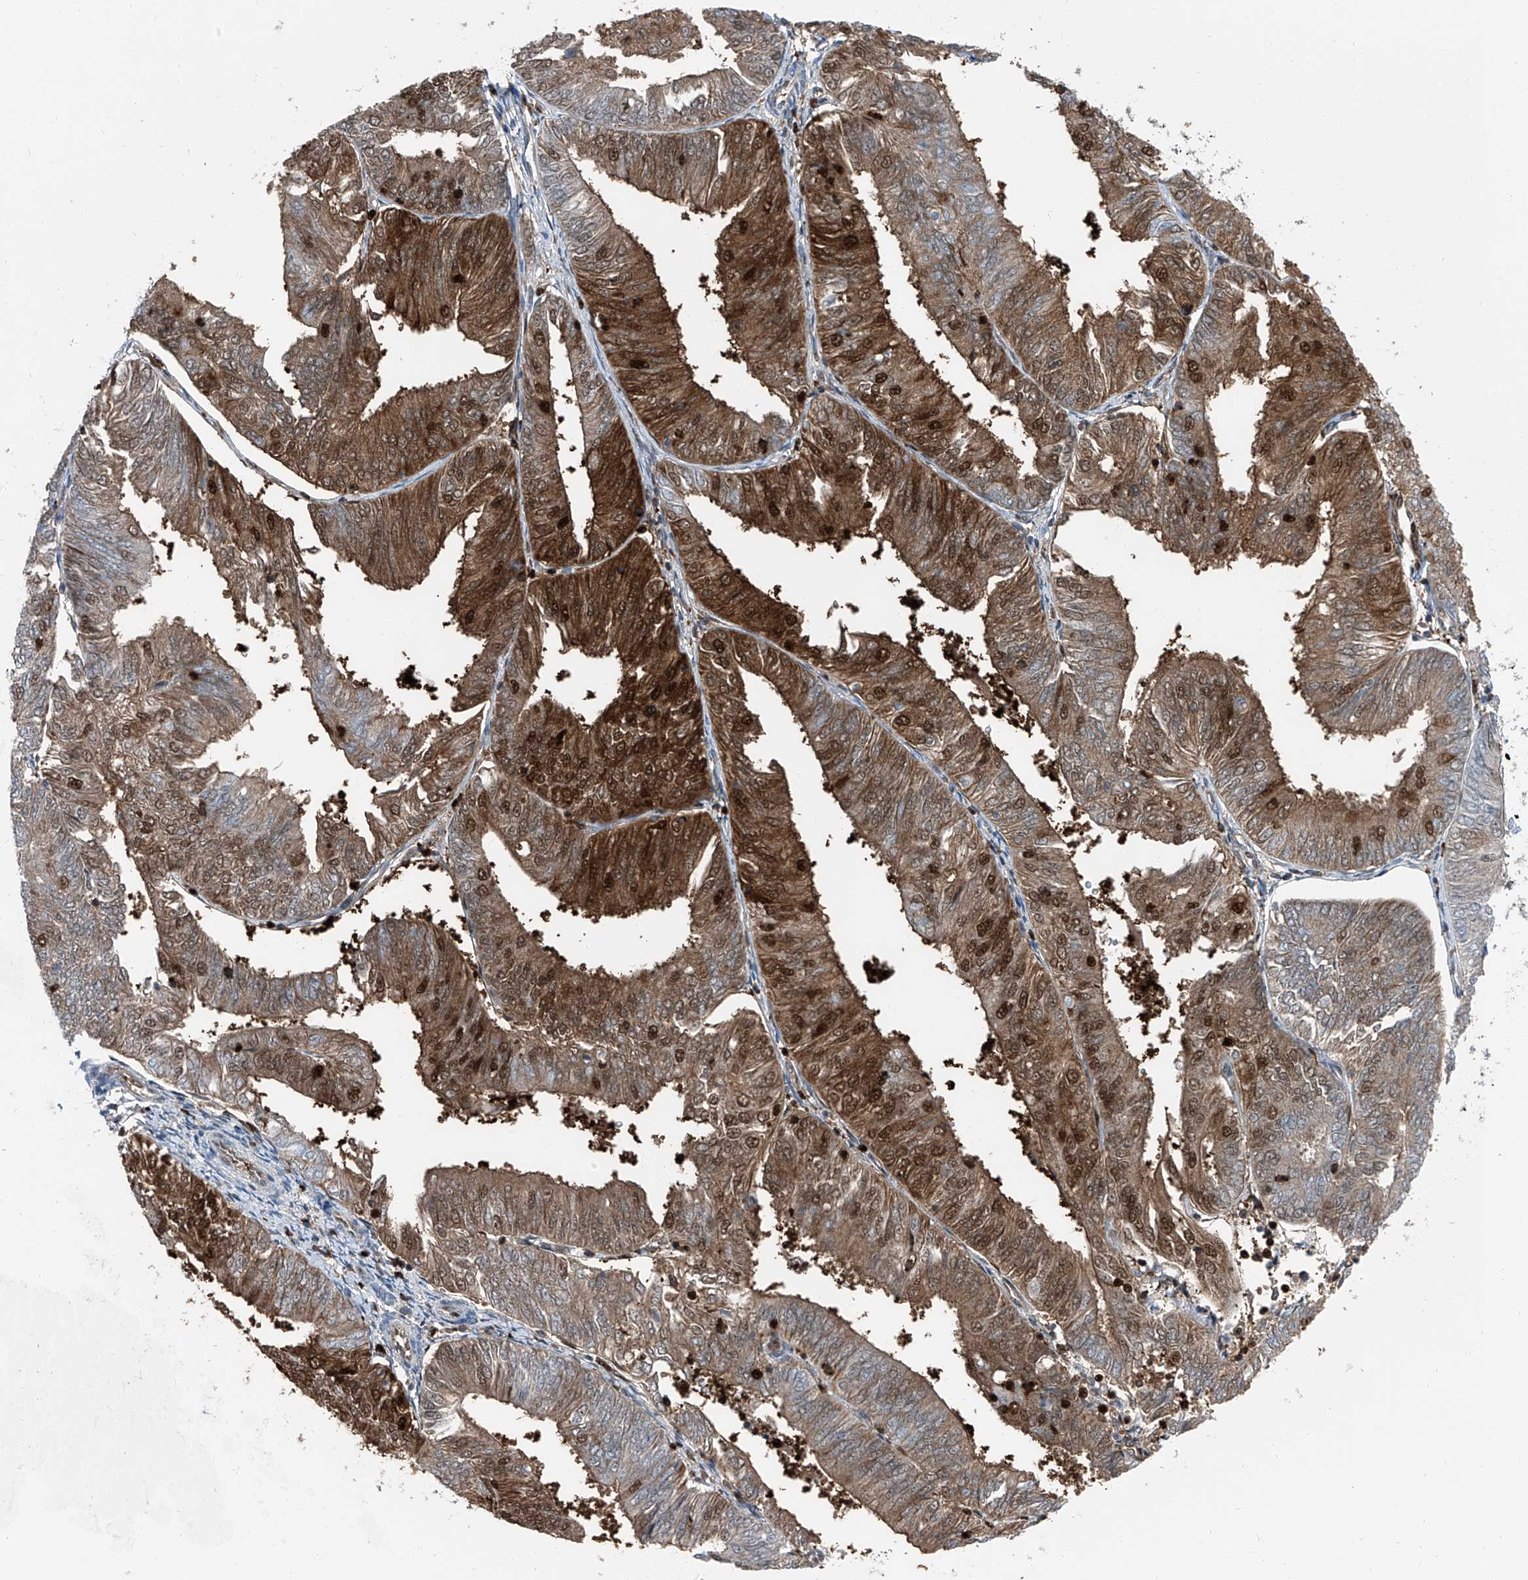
{"staining": {"intensity": "strong", "quantity": "25%-75%", "location": "cytoplasmic/membranous,nuclear"}, "tissue": "endometrial cancer", "cell_type": "Tumor cells", "image_type": "cancer", "snomed": [{"axis": "morphology", "description": "Adenocarcinoma, NOS"}, {"axis": "topography", "description": "Endometrium"}], "caption": "Immunohistochemistry staining of endometrial cancer, which displays high levels of strong cytoplasmic/membranous and nuclear expression in approximately 25%-75% of tumor cells indicating strong cytoplasmic/membranous and nuclear protein positivity. The staining was performed using DAB (brown) for protein detection and nuclei were counterstained in hematoxylin (blue).", "gene": "PSMB10", "patient": {"sex": "female", "age": 58}}